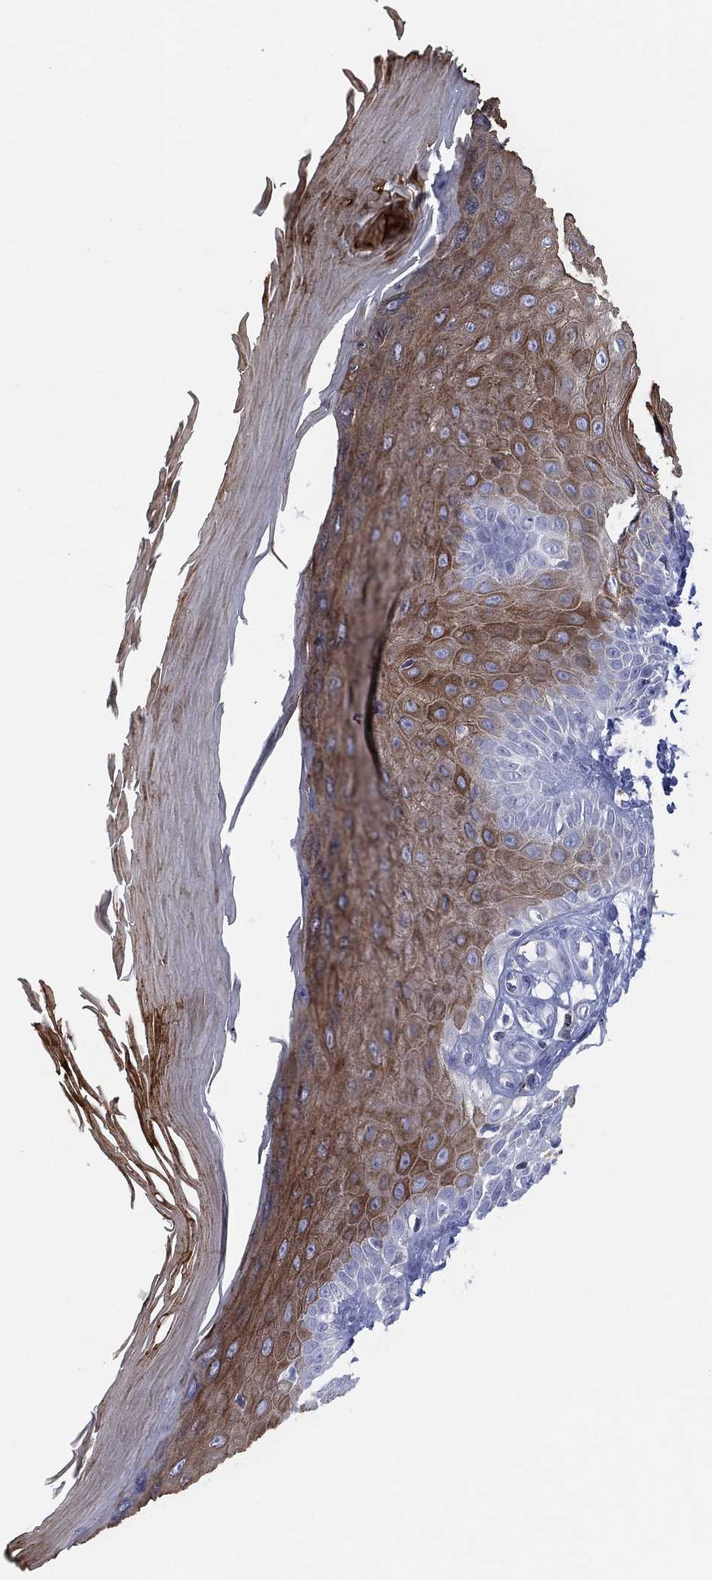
{"staining": {"intensity": "negative", "quantity": "none", "location": "none"}, "tissue": "skin", "cell_type": "Fibroblasts", "image_type": "normal", "snomed": [{"axis": "morphology", "description": "Normal tissue, NOS"}, {"axis": "morphology", "description": "Inflammation, NOS"}, {"axis": "morphology", "description": "Fibrosis, NOS"}, {"axis": "topography", "description": "Skin"}], "caption": "IHC micrograph of normal skin stained for a protein (brown), which displays no expression in fibroblasts.", "gene": "SEPTIN1", "patient": {"sex": "male", "age": 71}}